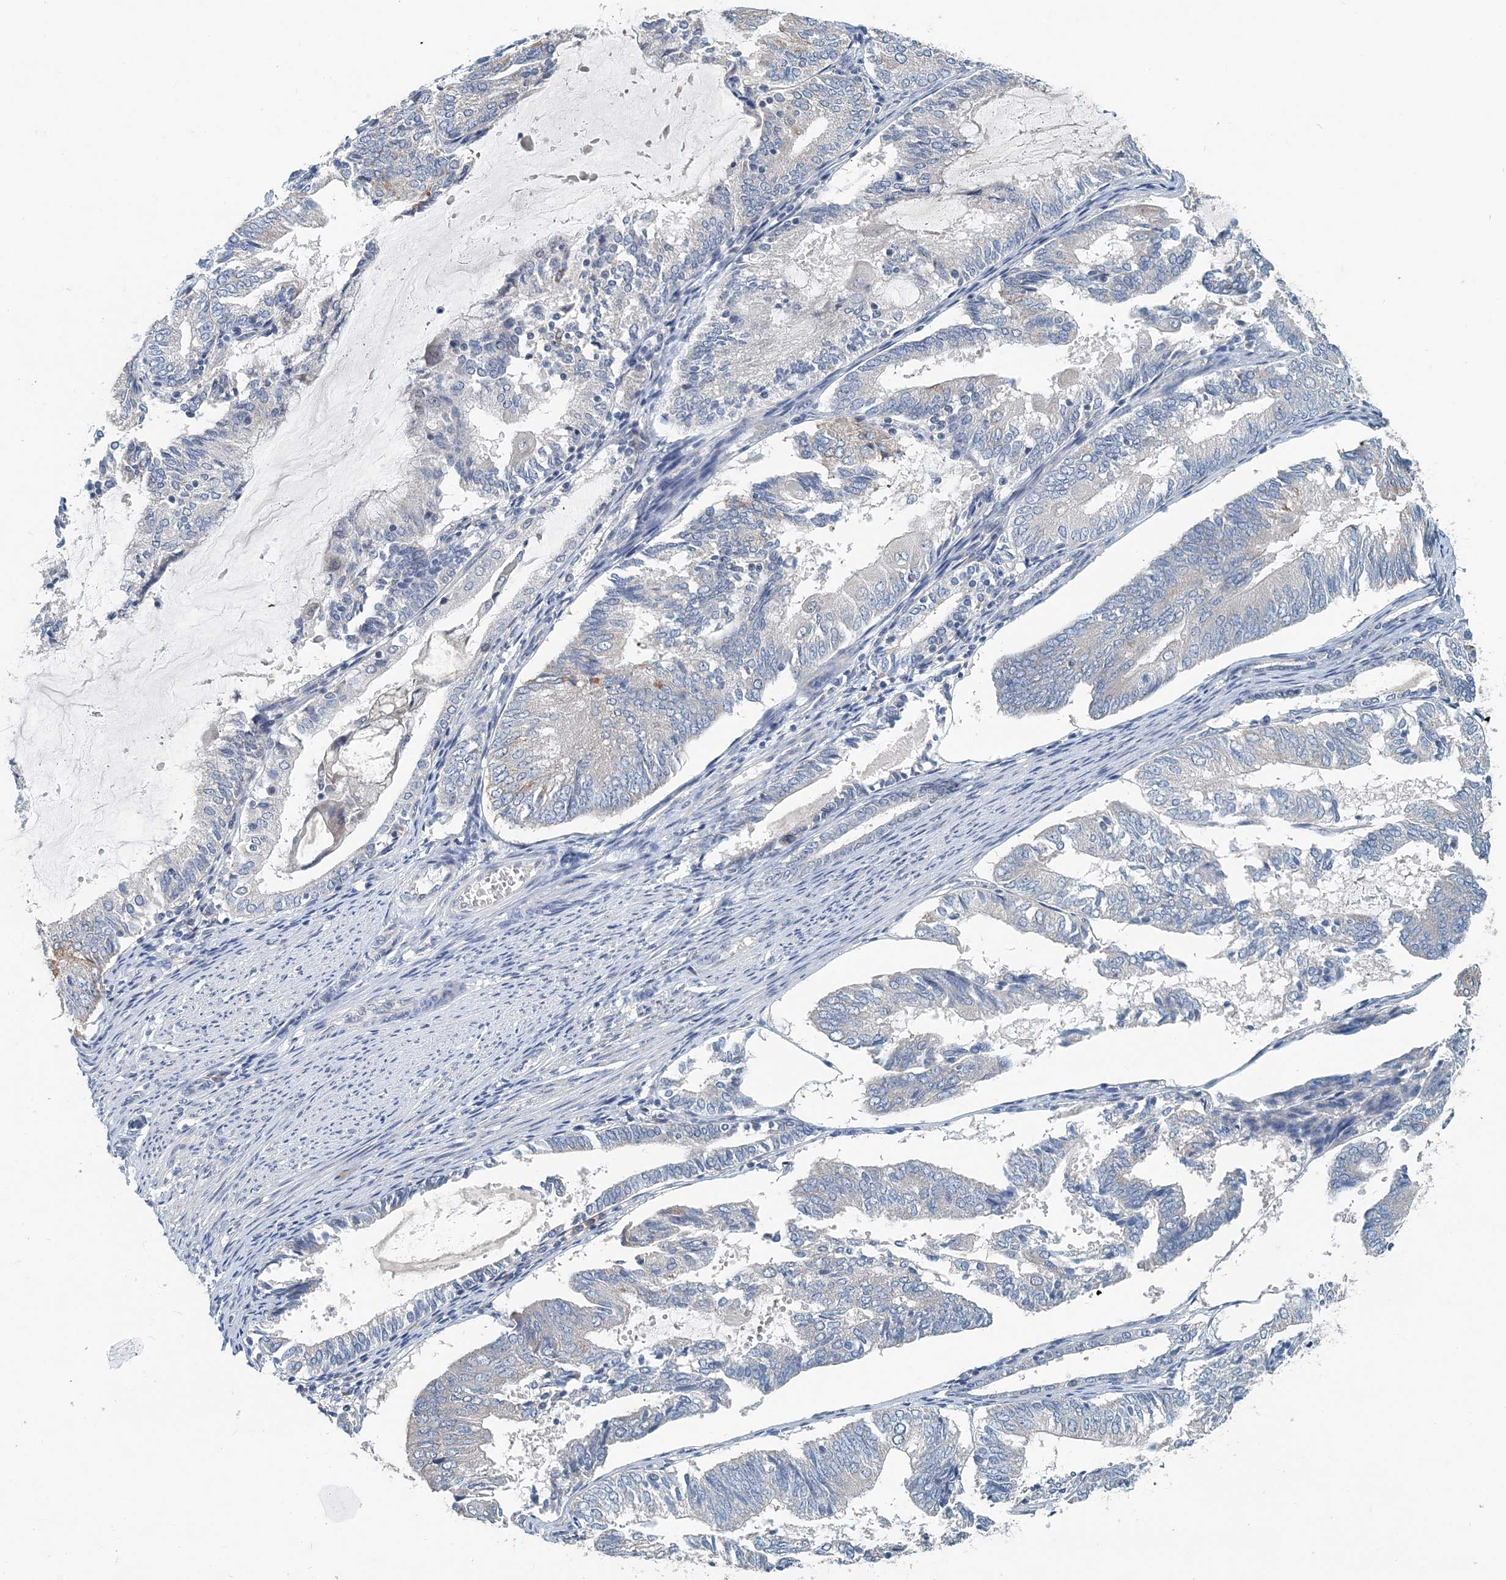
{"staining": {"intensity": "negative", "quantity": "none", "location": "none"}, "tissue": "endometrial cancer", "cell_type": "Tumor cells", "image_type": "cancer", "snomed": [{"axis": "morphology", "description": "Adenocarcinoma, NOS"}, {"axis": "topography", "description": "Endometrium"}], "caption": "Endometrial cancer stained for a protein using immunohistochemistry reveals no expression tumor cells.", "gene": "EEF1A2", "patient": {"sex": "female", "age": 81}}